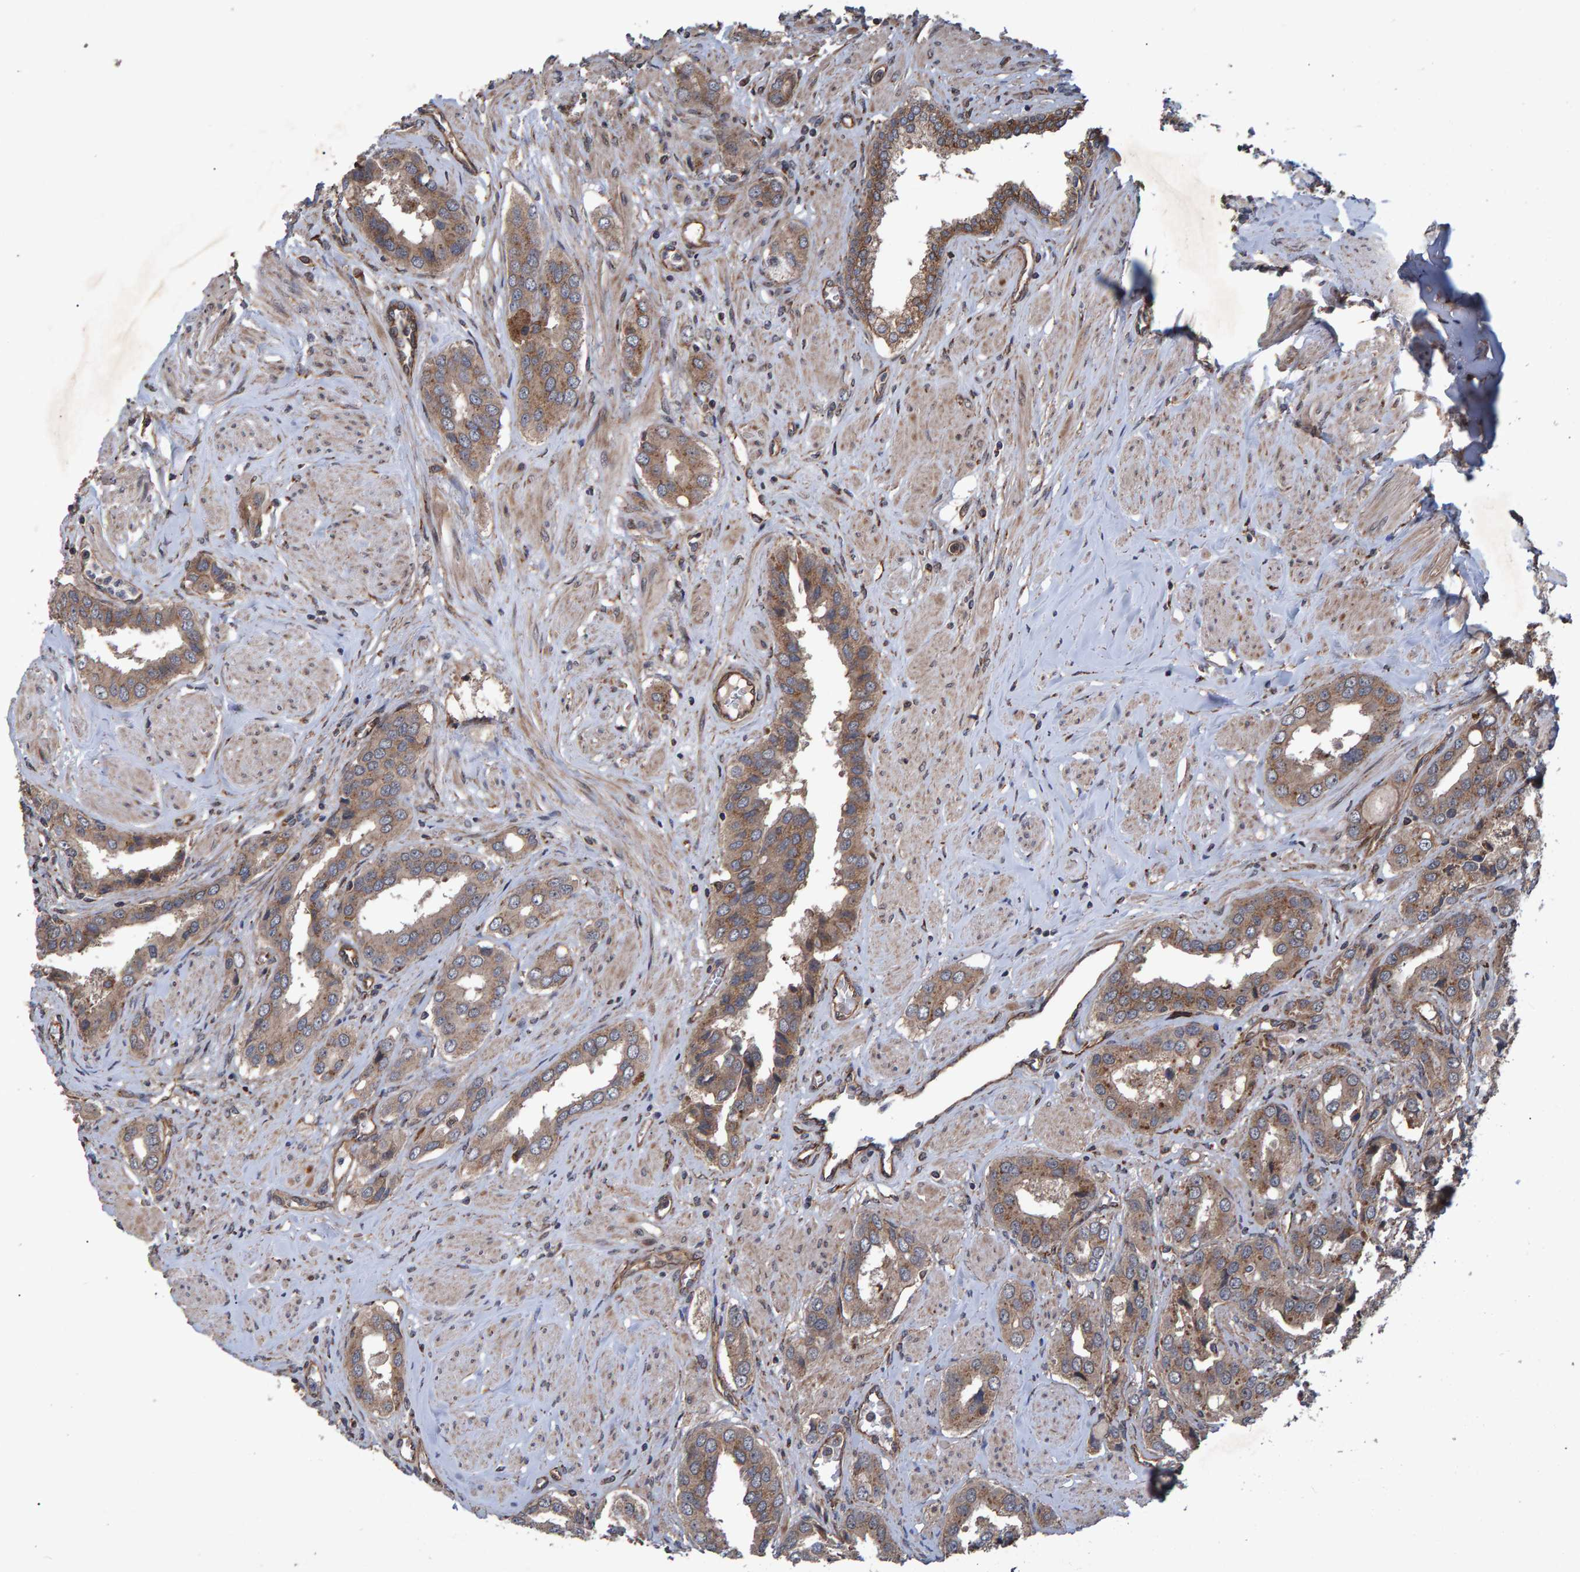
{"staining": {"intensity": "moderate", "quantity": ">75%", "location": "cytoplasmic/membranous"}, "tissue": "prostate cancer", "cell_type": "Tumor cells", "image_type": "cancer", "snomed": [{"axis": "morphology", "description": "Adenocarcinoma, High grade"}, {"axis": "topography", "description": "Prostate"}], "caption": "Approximately >75% of tumor cells in human prostate cancer (high-grade adenocarcinoma) exhibit moderate cytoplasmic/membranous protein positivity as visualized by brown immunohistochemical staining.", "gene": "TRIM68", "patient": {"sex": "male", "age": 52}}